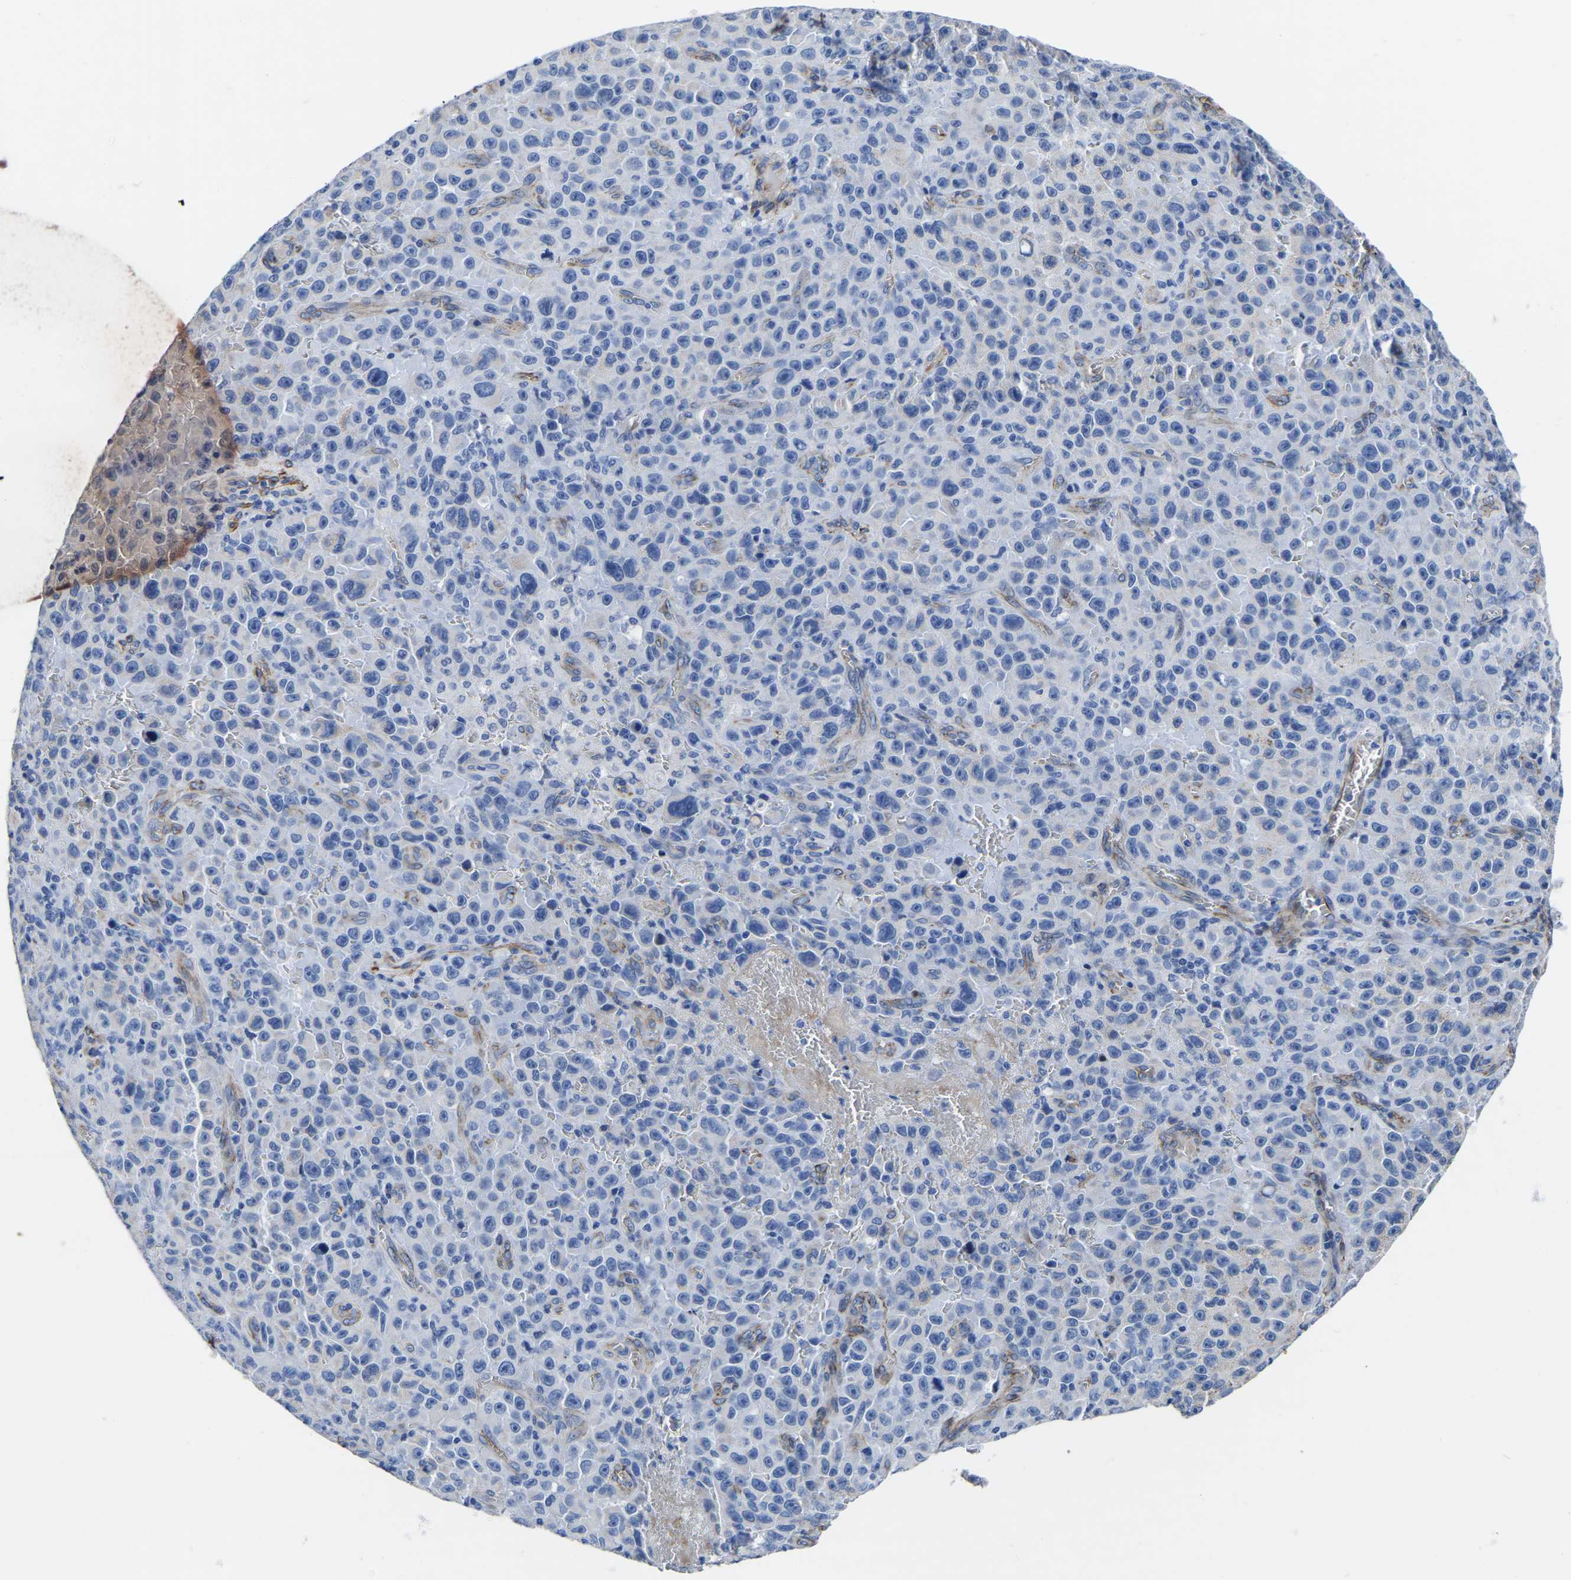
{"staining": {"intensity": "negative", "quantity": "none", "location": "none"}, "tissue": "melanoma", "cell_type": "Tumor cells", "image_type": "cancer", "snomed": [{"axis": "morphology", "description": "Malignant melanoma, NOS"}, {"axis": "topography", "description": "Skin"}], "caption": "Protein analysis of malignant melanoma reveals no significant staining in tumor cells.", "gene": "SLC45A3", "patient": {"sex": "female", "age": 82}}